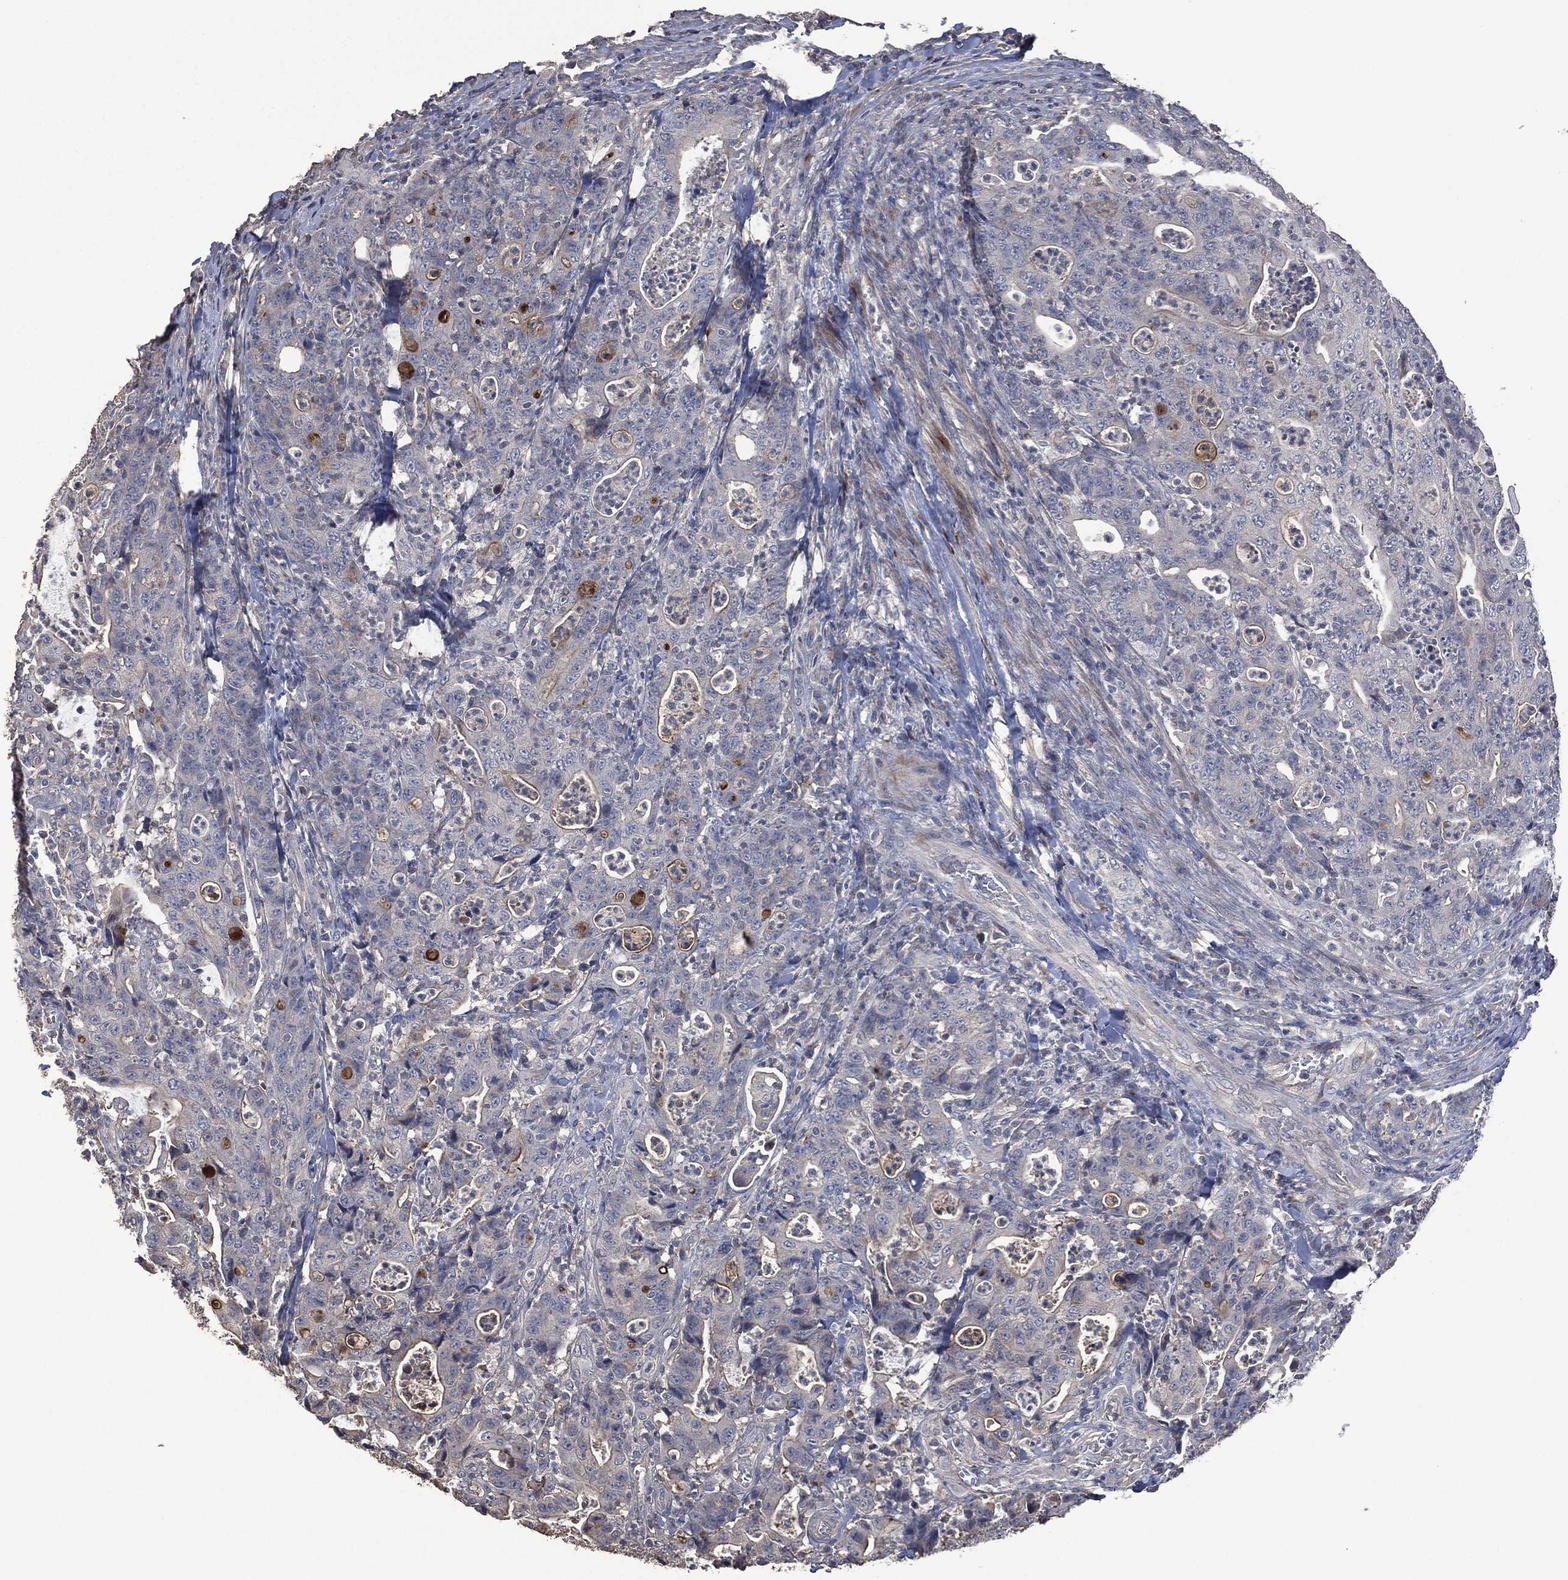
{"staining": {"intensity": "negative", "quantity": "none", "location": "none"}, "tissue": "colorectal cancer", "cell_type": "Tumor cells", "image_type": "cancer", "snomed": [{"axis": "morphology", "description": "Adenocarcinoma, NOS"}, {"axis": "topography", "description": "Colon"}], "caption": "Immunohistochemistry of human colorectal cancer displays no staining in tumor cells.", "gene": "MSLN", "patient": {"sex": "male", "age": 70}}